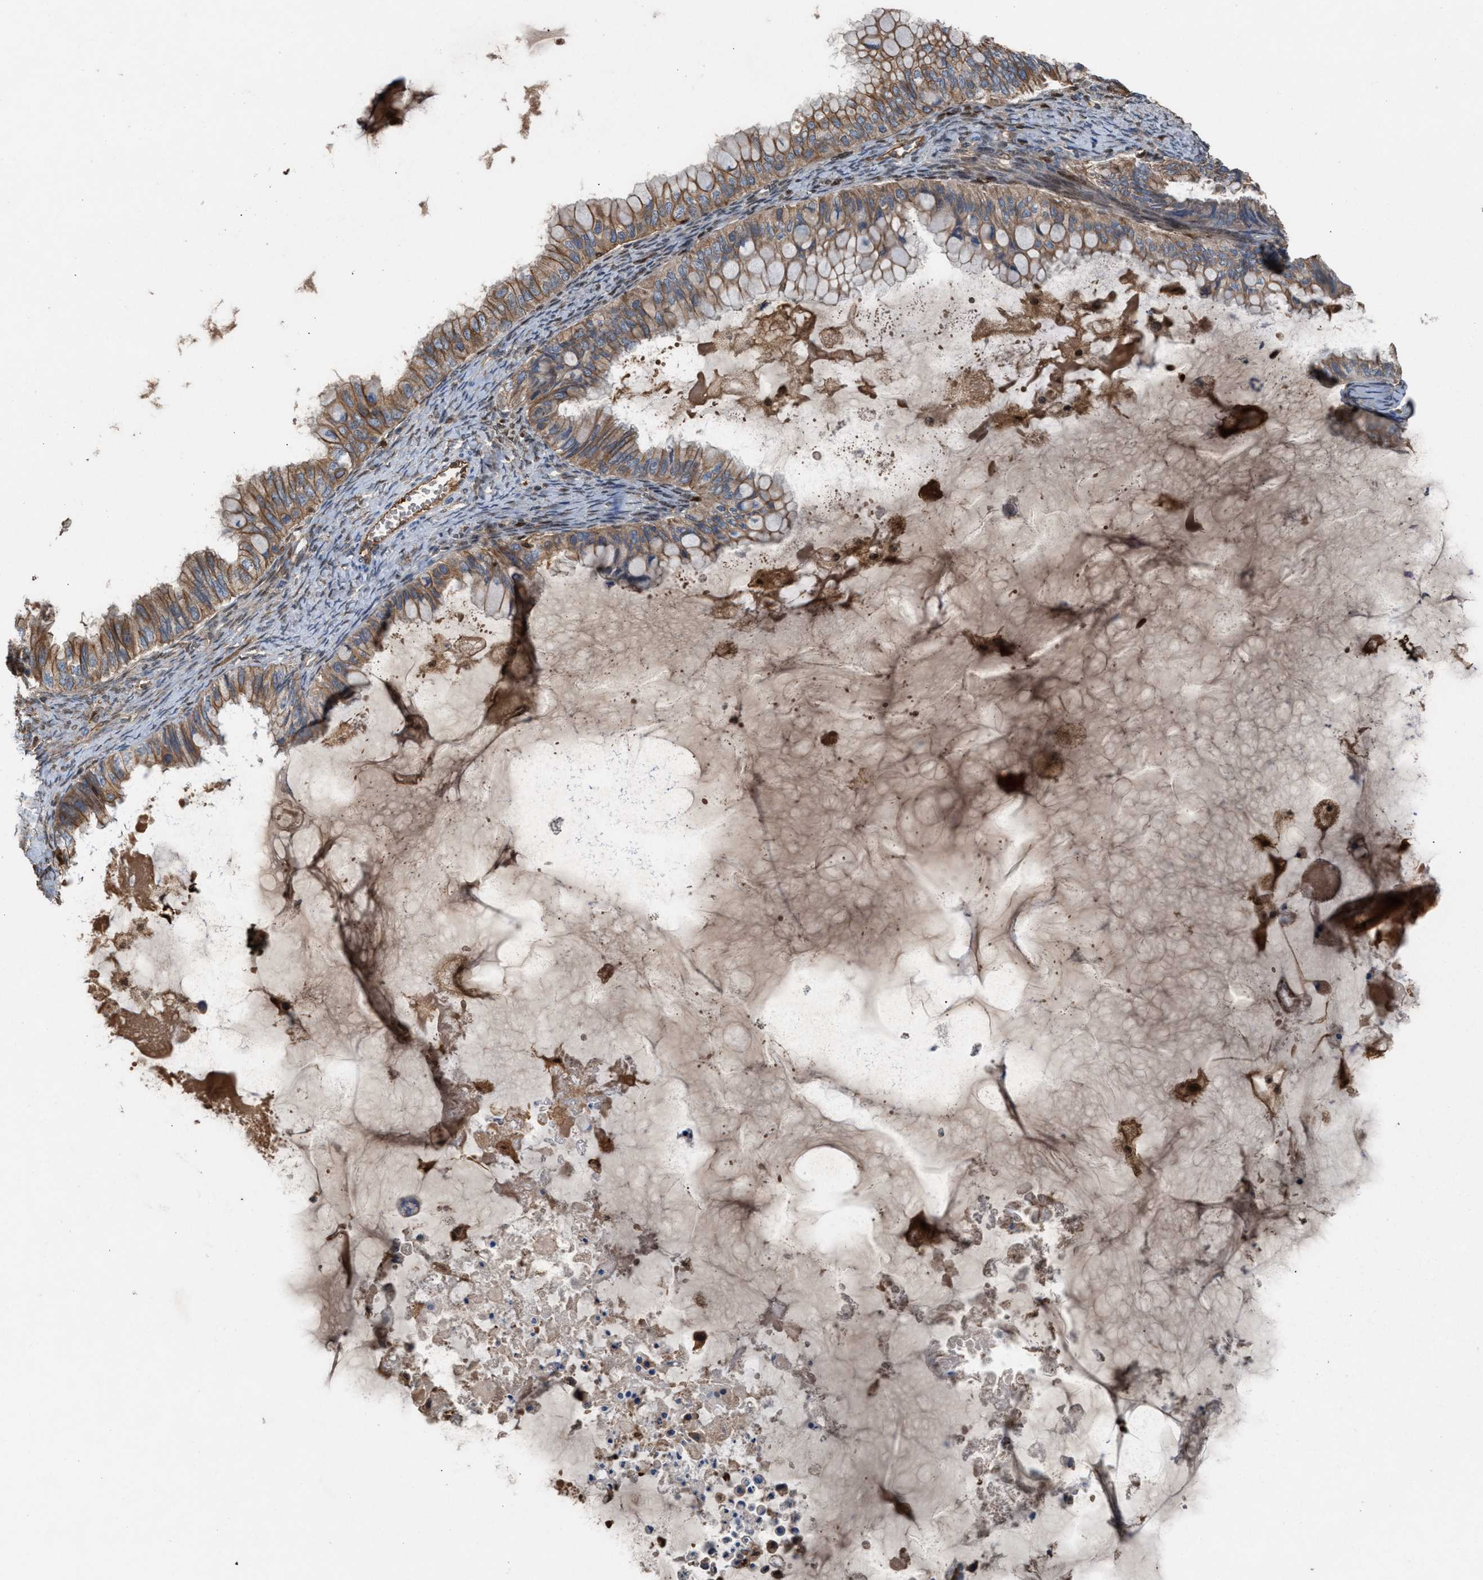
{"staining": {"intensity": "moderate", "quantity": ">75%", "location": "cytoplasmic/membranous"}, "tissue": "ovarian cancer", "cell_type": "Tumor cells", "image_type": "cancer", "snomed": [{"axis": "morphology", "description": "Cystadenocarcinoma, mucinous, NOS"}, {"axis": "topography", "description": "Ovary"}], "caption": "Ovarian cancer (mucinous cystadenocarcinoma) was stained to show a protein in brown. There is medium levels of moderate cytoplasmic/membranous staining in approximately >75% of tumor cells.", "gene": "TPK1", "patient": {"sex": "female", "age": 80}}